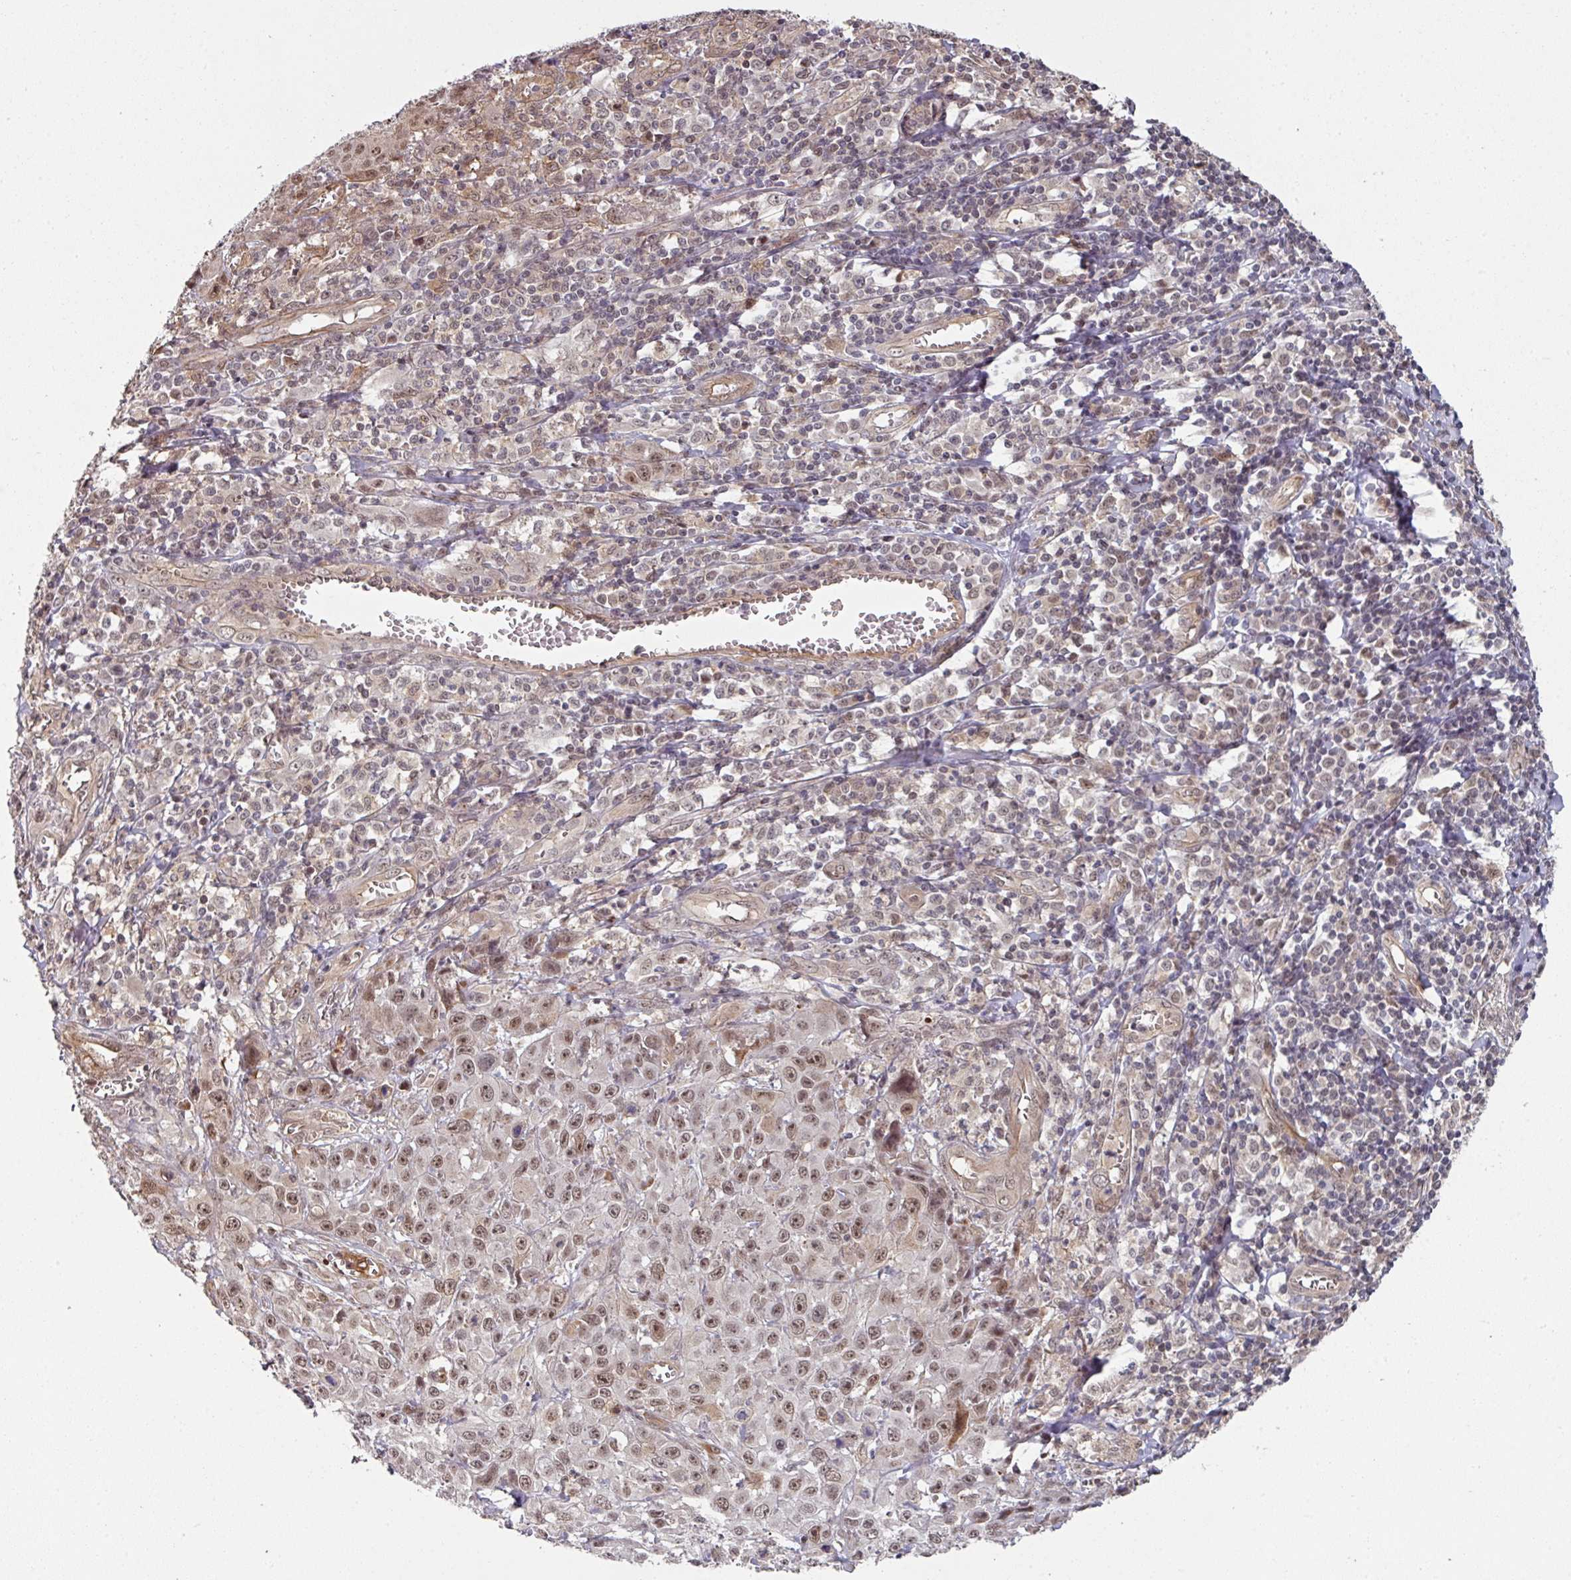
{"staining": {"intensity": "moderate", "quantity": ">75%", "location": "nuclear"}, "tissue": "skin cancer", "cell_type": "Tumor cells", "image_type": "cancer", "snomed": [{"axis": "morphology", "description": "Squamous cell carcinoma, NOS"}, {"axis": "topography", "description": "Skin"}, {"axis": "topography", "description": "Vulva"}], "caption": "Protein expression analysis of skin cancer (squamous cell carcinoma) demonstrates moderate nuclear expression in about >75% of tumor cells.", "gene": "GTF2H3", "patient": {"sex": "female", "age": 71}}